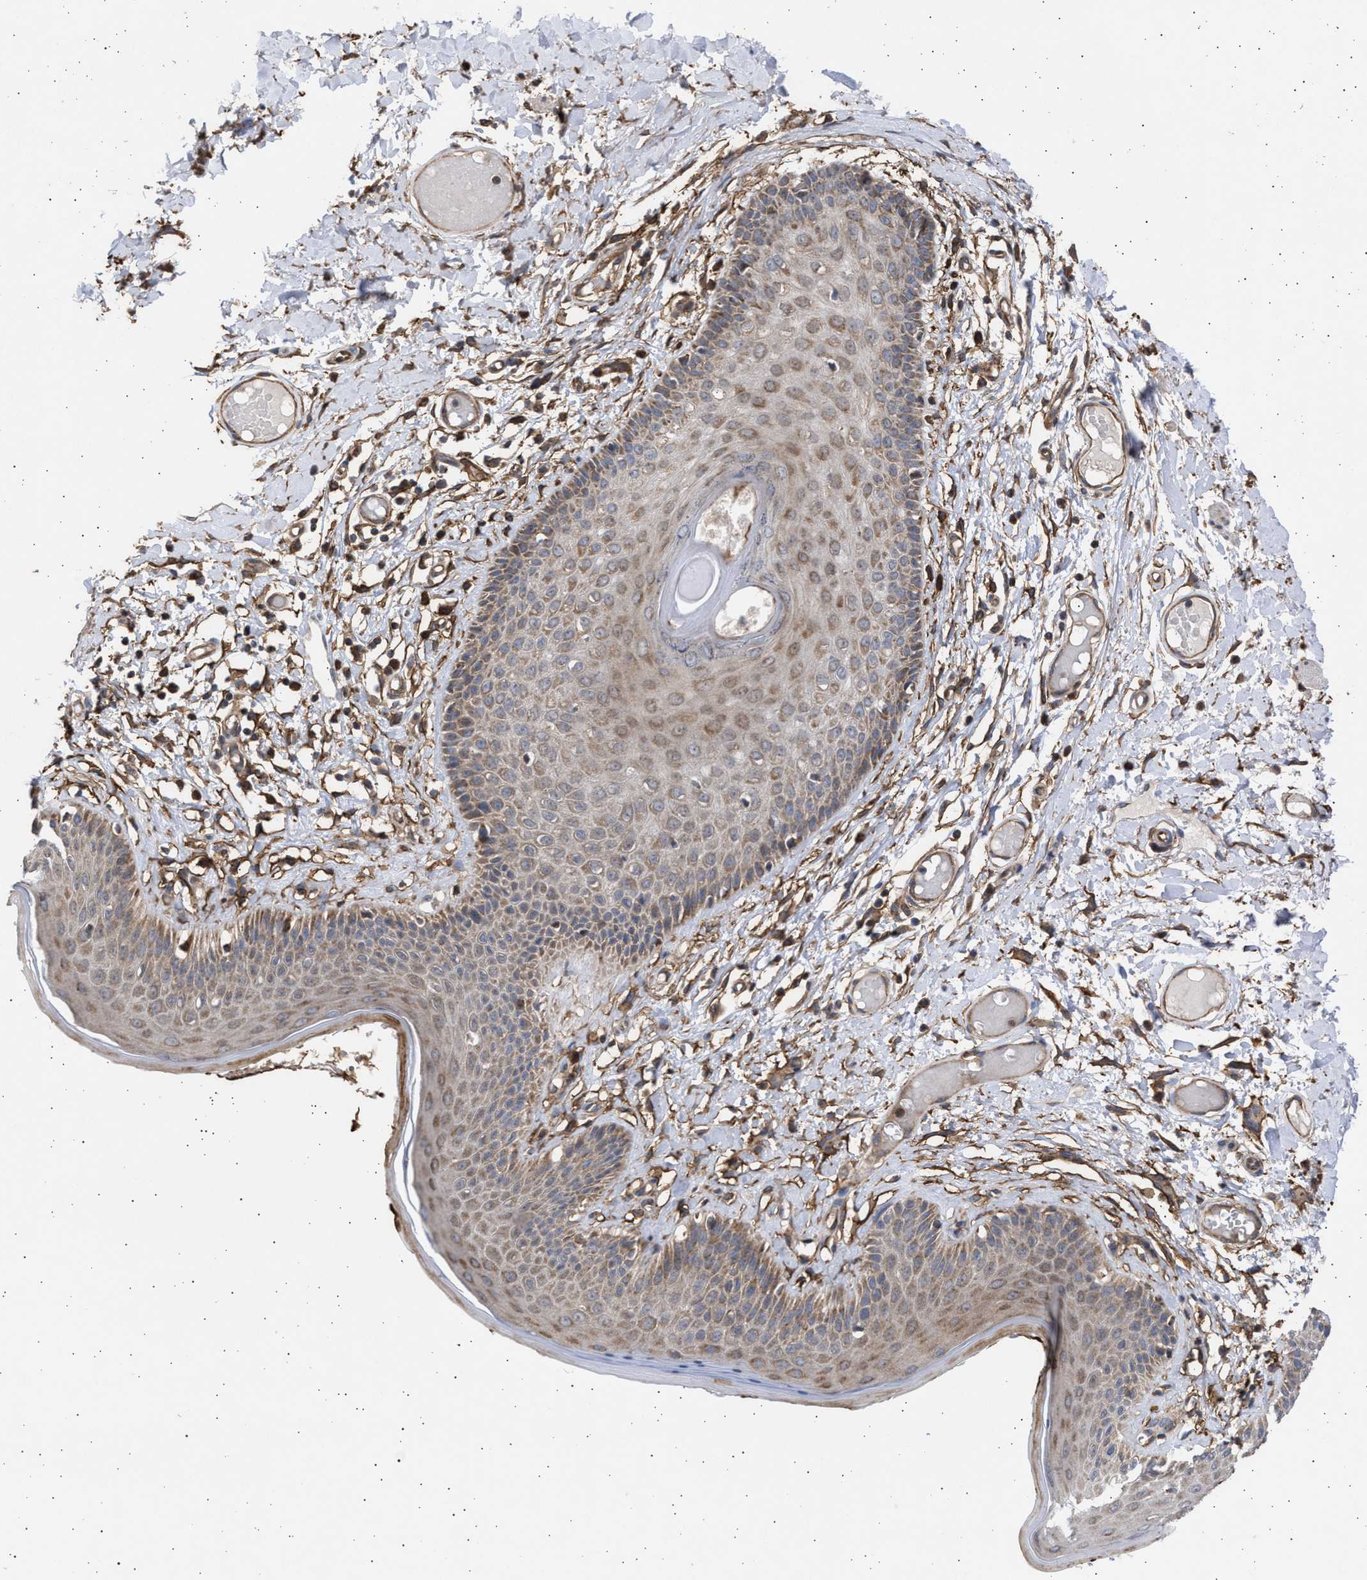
{"staining": {"intensity": "moderate", "quantity": ">75%", "location": "cytoplasmic/membranous"}, "tissue": "skin", "cell_type": "Epidermal cells", "image_type": "normal", "snomed": [{"axis": "morphology", "description": "Normal tissue, NOS"}, {"axis": "topography", "description": "Vulva"}], "caption": "Skin stained with a brown dye exhibits moderate cytoplasmic/membranous positive staining in about >75% of epidermal cells.", "gene": "TTC19", "patient": {"sex": "female", "age": 73}}